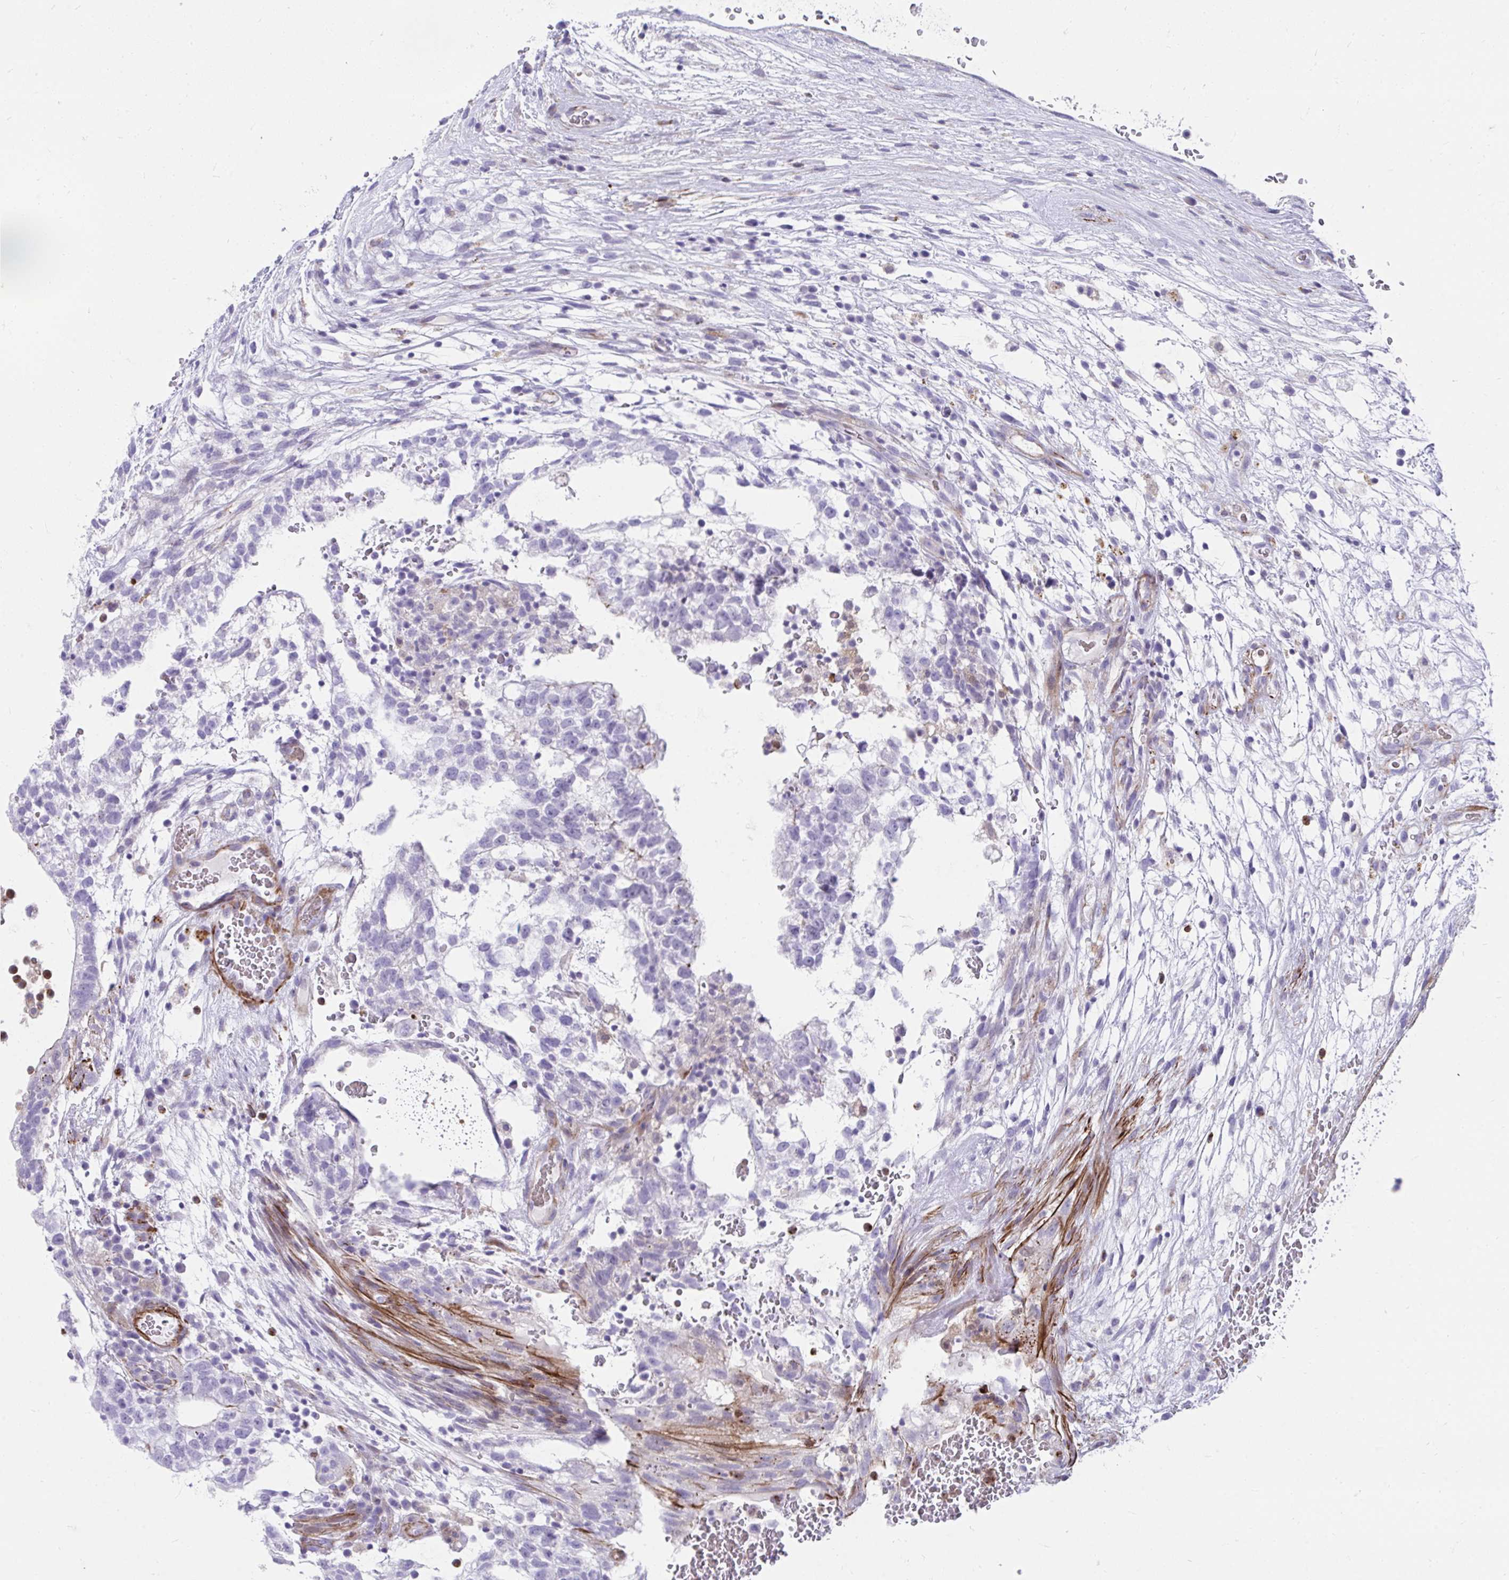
{"staining": {"intensity": "negative", "quantity": "none", "location": "none"}, "tissue": "testis cancer", "cell_type": "Tumor cells", "image_type": "cancer", "snomed": [{"axis": "morphology", "description": "Normal tissue, NOS"}, {"axis": "morphology", "description": "Carcinoma, Embryonal, NOS"}, {"axis": "topography", "description": "Testis"}], "caption": "This is a micrograph of immunohistochemistry staining of testis cancer, which shows no positivity in tumor cells.", "gene": "CSTB", "patient": {"sex": "male", "age": 32}}